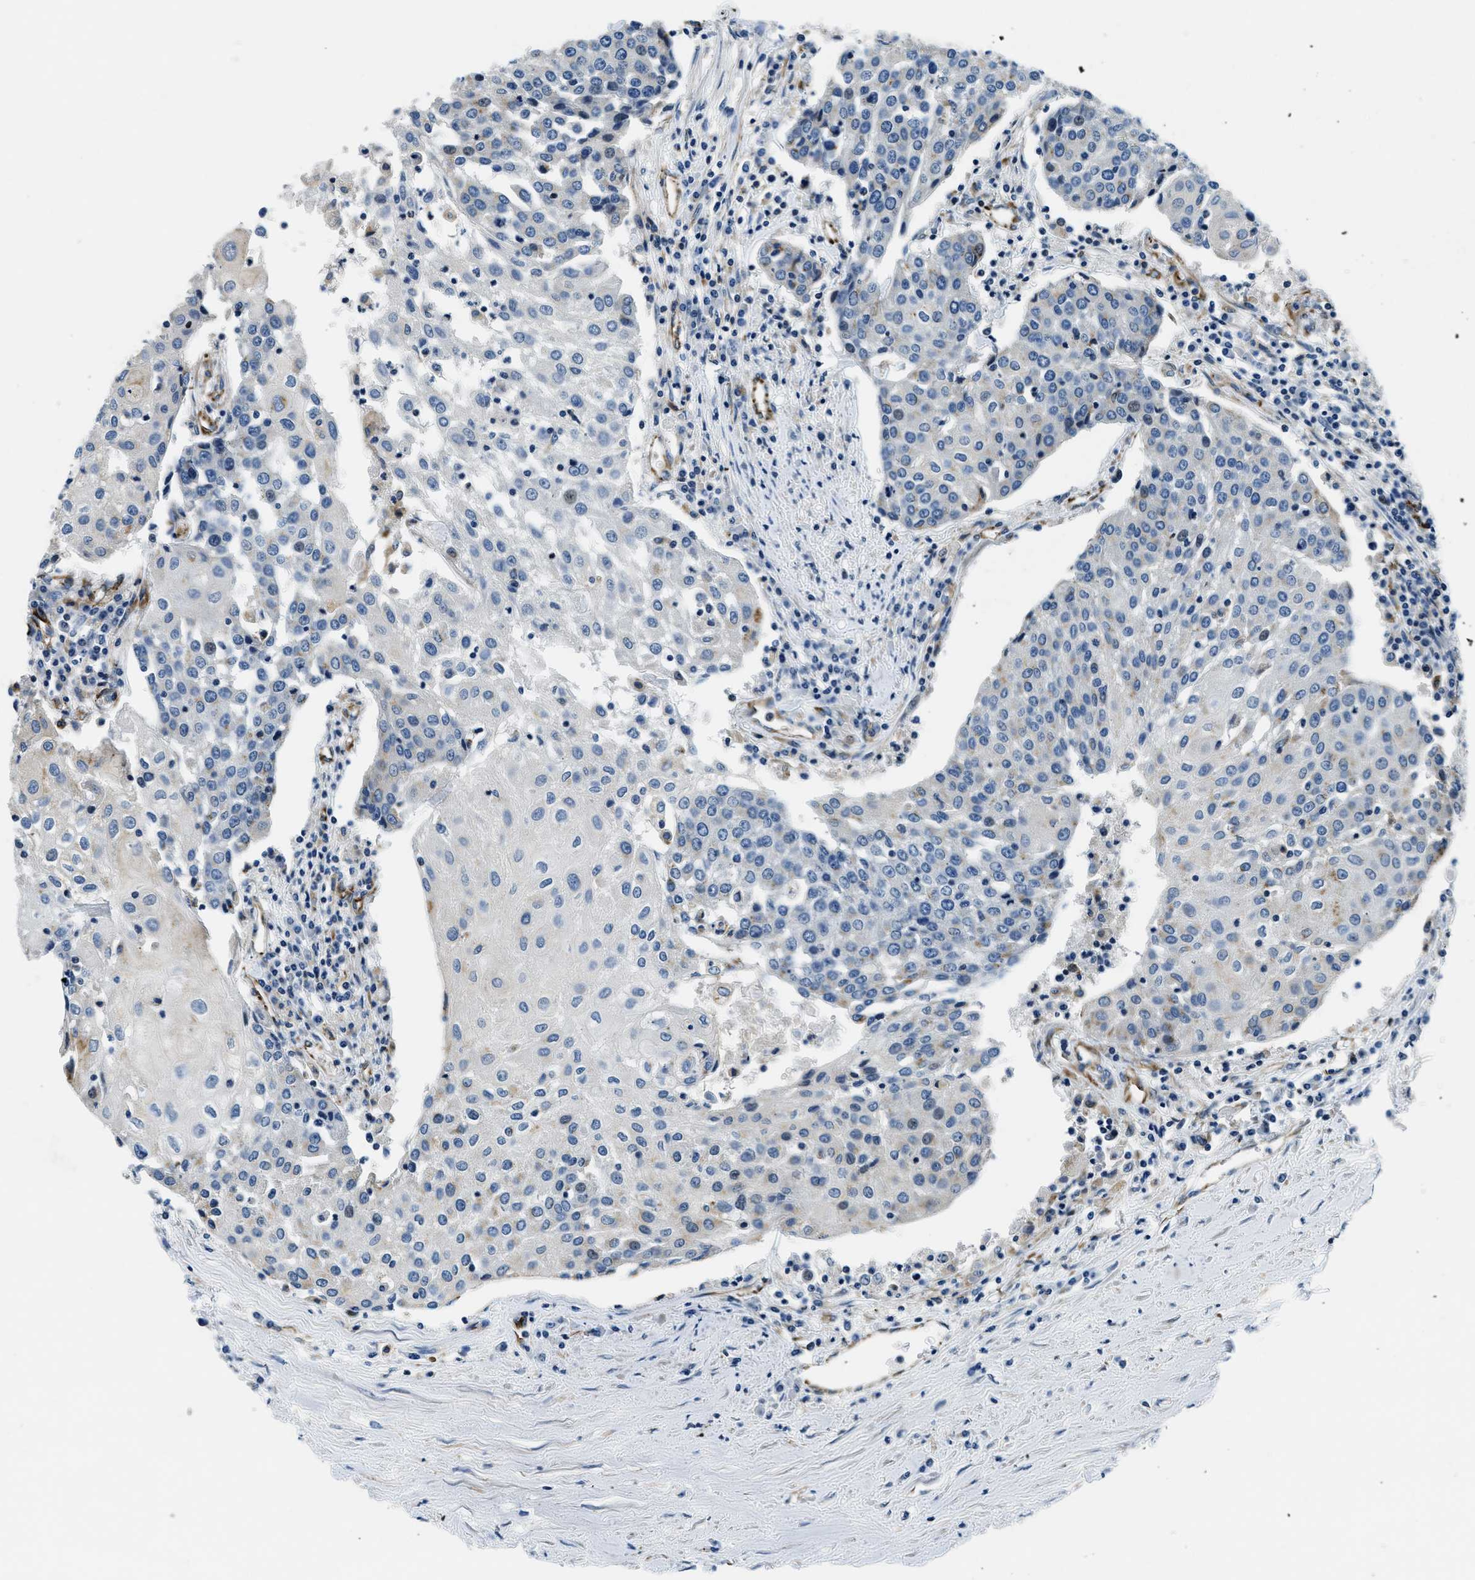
{"staining": {"intensity": "negative", "quantity": "none", "location": "none"}, "tissue": "urothelial cancer", "cell_type": "Tumor cells", "image_type": "cancer", "snomed": [{"axis": "morphology", "description": "Urothelial carcinoma, High grade"}, {"axis": "topography", "description": "Urinary bladder"}], "caption": "Immunohistochemistry (IHC) image of neoplastic tissue: human urothelial cancer stained with DAB (3,3'-diaminobenzidine) shows no significant protein expression in tumor cells.", "gene": "GNS", "patient": {"sex": "female", "age": 85}}